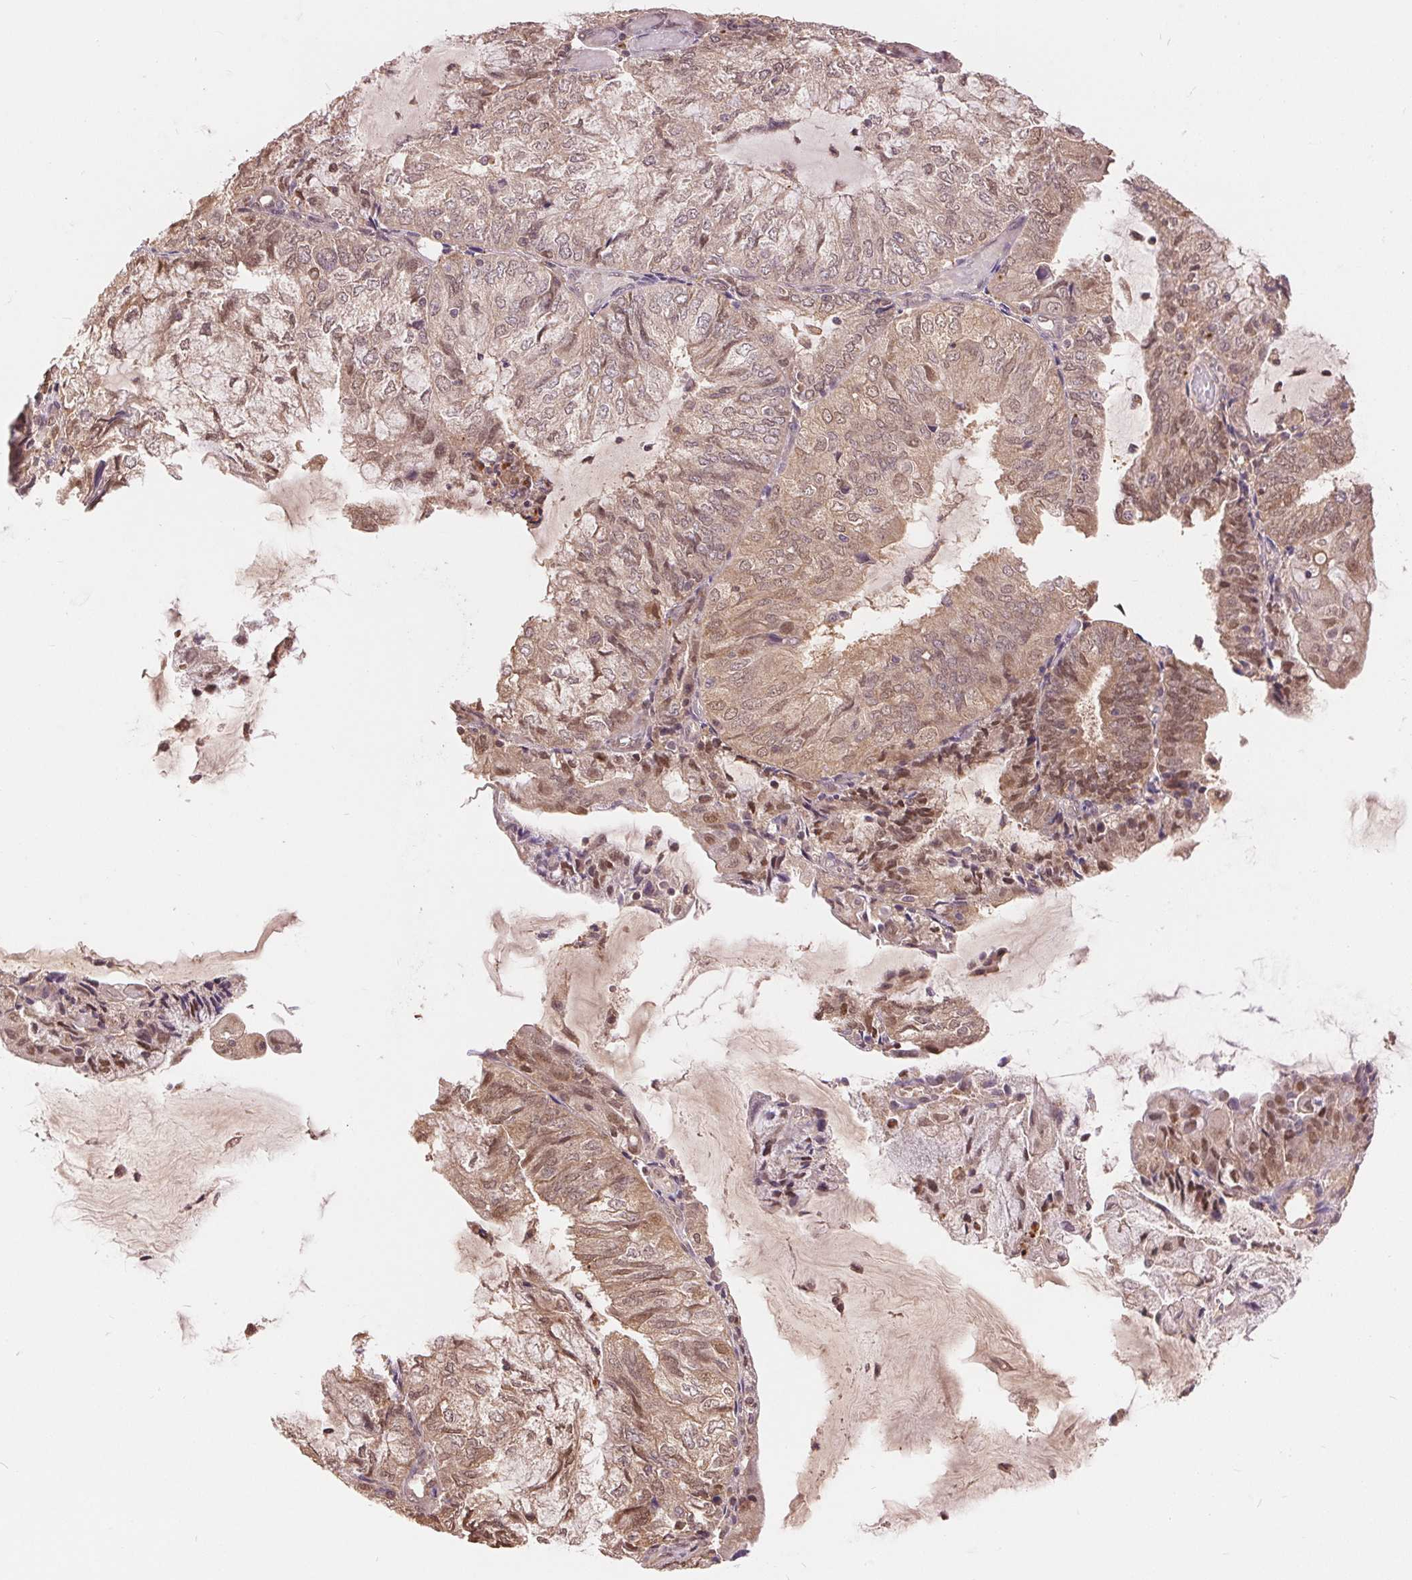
{"staining": {"intensity": "moderate", "quantity": ">75%", "location": "cytoplasmic/membranous,nuclear"}, "tissue": "endometrial cancer", "cell_type": "Tumor cells", "image_type": "cancer", "snomed": [{"axis": "morphology", "description": "Adenocarcinoma, NOS"}, {"axis": "topography", "description": "Endometrium"}], "caption": "Brown immunohistochemical staining in adenocarcinoma (endometrial) shows moderate cytoplasmic/membranous and nuclear expression in about >75% of tumor cells. (Brightfield microscopy of DAB IHC at high magnification).", "gene": "TMEM273", "patient": {"sex": "female", "age": 81}}